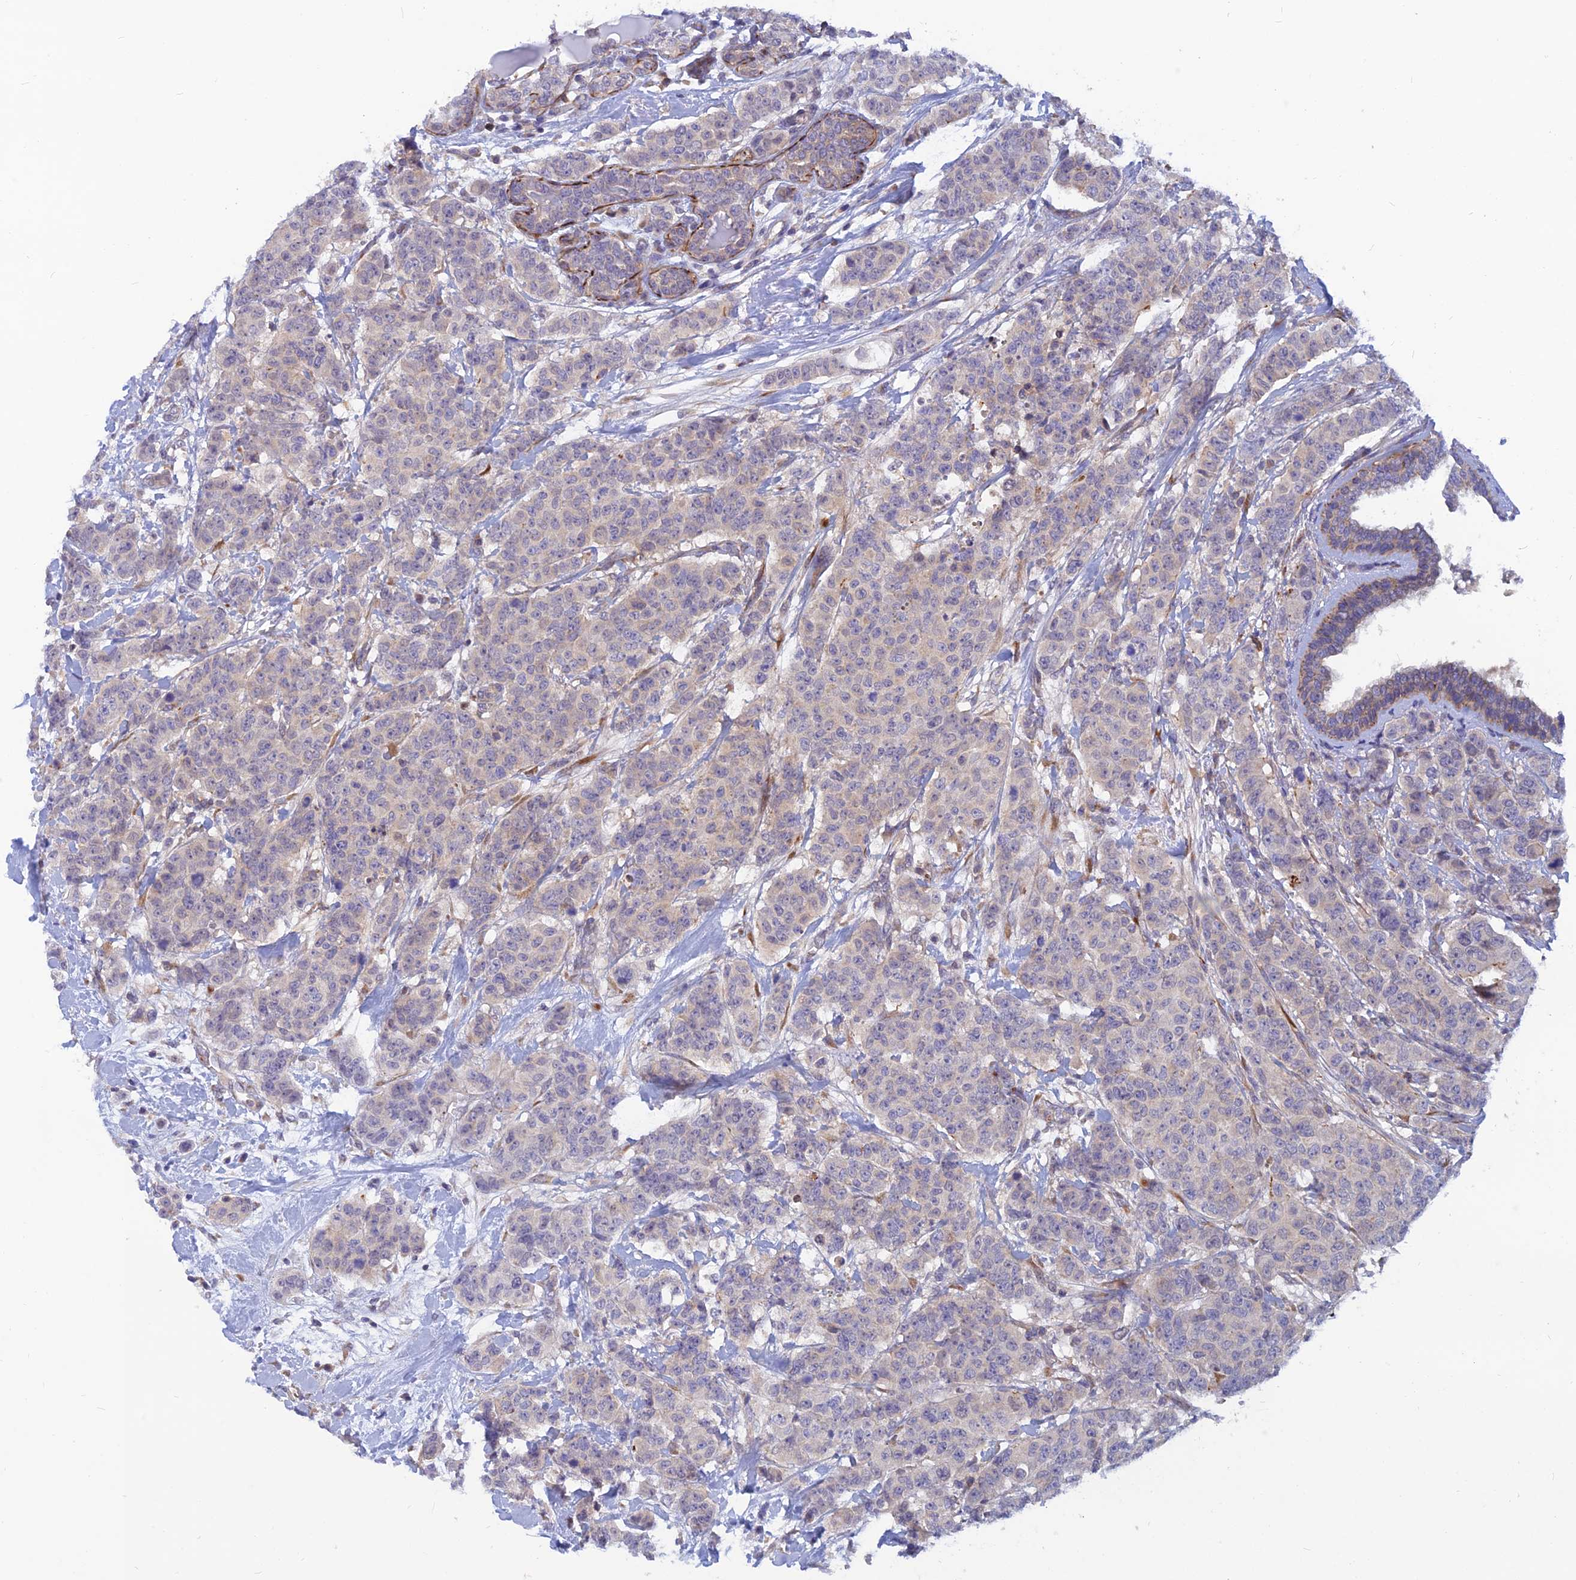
{"staining": {"intensity": "weak", "quantity": "<25%", "location": "cytoplasmic/membranous"}, "tissue": "breast cancer", "cell_type": "Tumor cells", "image_type": "cancer", "snomed": [{"axis": "morphology", "description": "Duct carcinoma"}, {"axis": "topography", "description": "Breast"}], "caption": "DAB (3,3'-diaminobenzidine) immunohistochemical staining of breast cancer shows no significant expression in tumor cells.", "gene": "DNAJC16", "patient": {"sex": "female", "age": 40}}